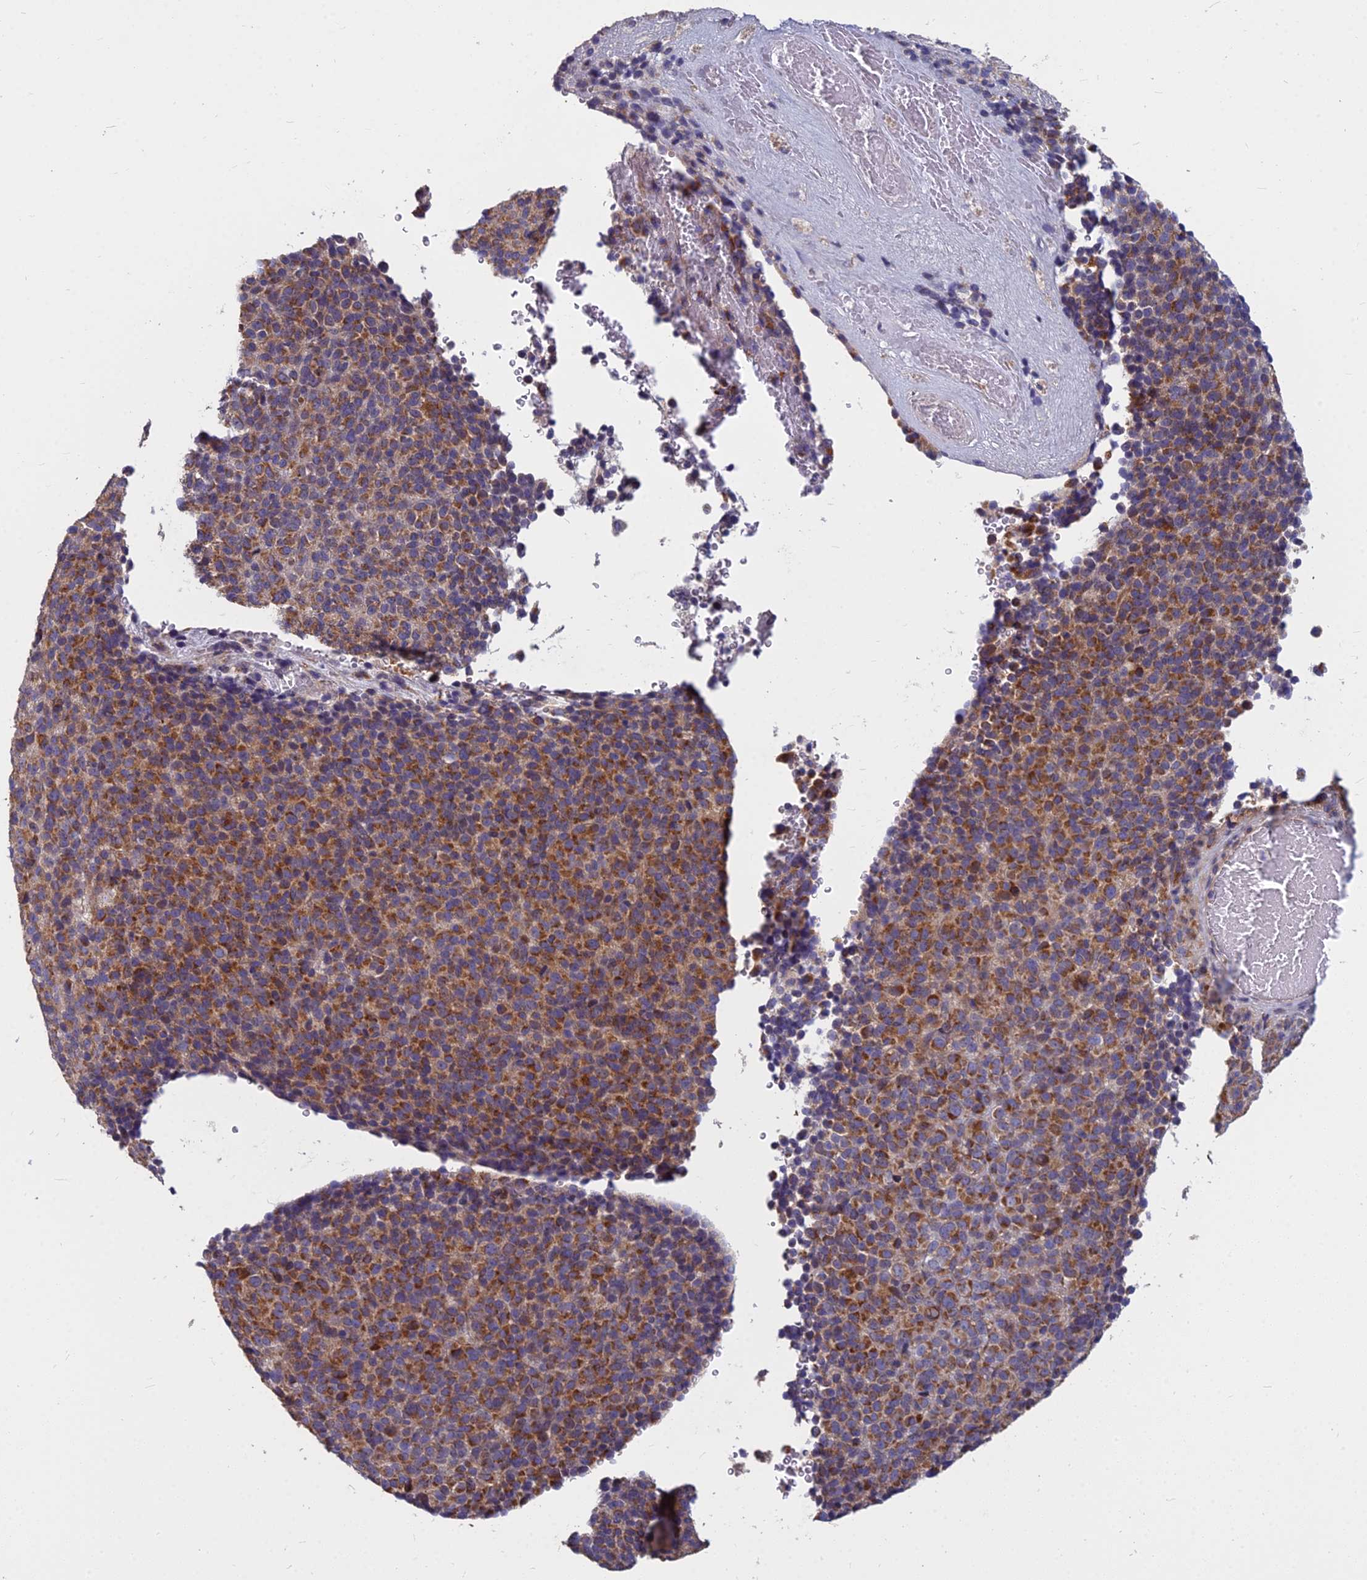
{"staining": {"intensity": "strong", "quantity": ">75%", "location": "cytoplasmic/membranous"}, "tissue": "melanoma", "cell_type": "Tumor cells", "image_type": "cancer", "snomed": [{"axis": "morphology", "description": "Malignant melanoma, Metastatic site"}, {"axis": "topography", "description": "Brain"}], "caption": "Brown immunohistochemical staining in malignant melanoma (metastatic site) demonstrates strong cytoplasmic/membranous staining in about >75% of tumor cells.", "gene": "COX20", "patient": {"sex": "female", "age": 56}}